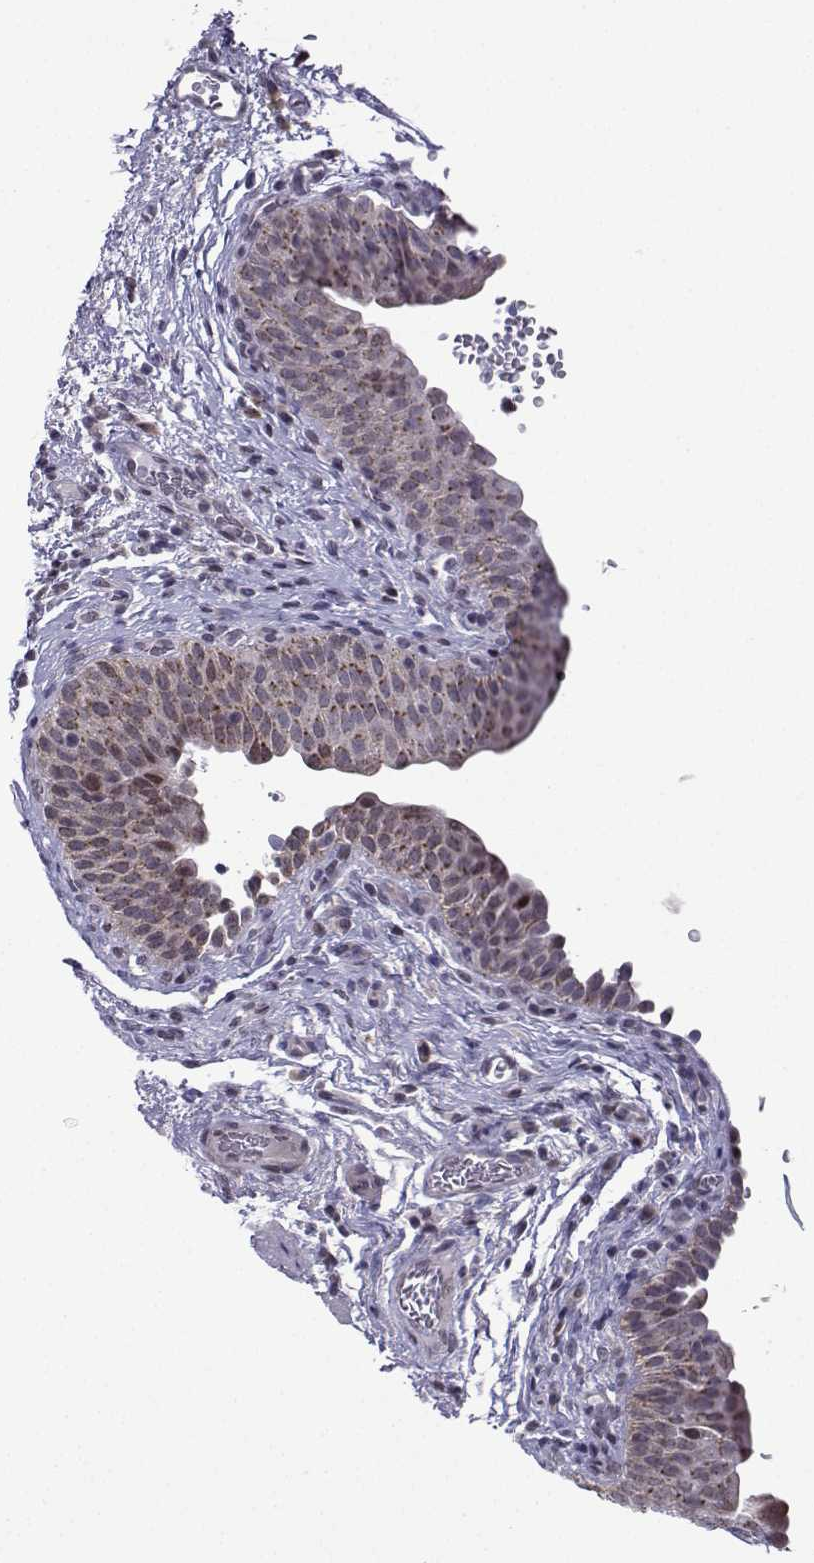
{"staining": {"intensity": "moderate", "quantity": "<25%", "location": "nuclear"}, "tissue": "urinary bladder", "cell_type": "Urothelial cells", "image_type": "normal", "snomed": [{"axis": "morphology", "description": "Normal tissue, NOS"}, {"axis": "topography", "description": "Urinary bladder"}], "caption": "Immunohistochemical staining of benign urinary bladder demonstrates moderate nuclear protein positivity in approximately <25% of urothelial cells.", "gene": "FGF3", "patient": {"sex": "male", "age": 66}}